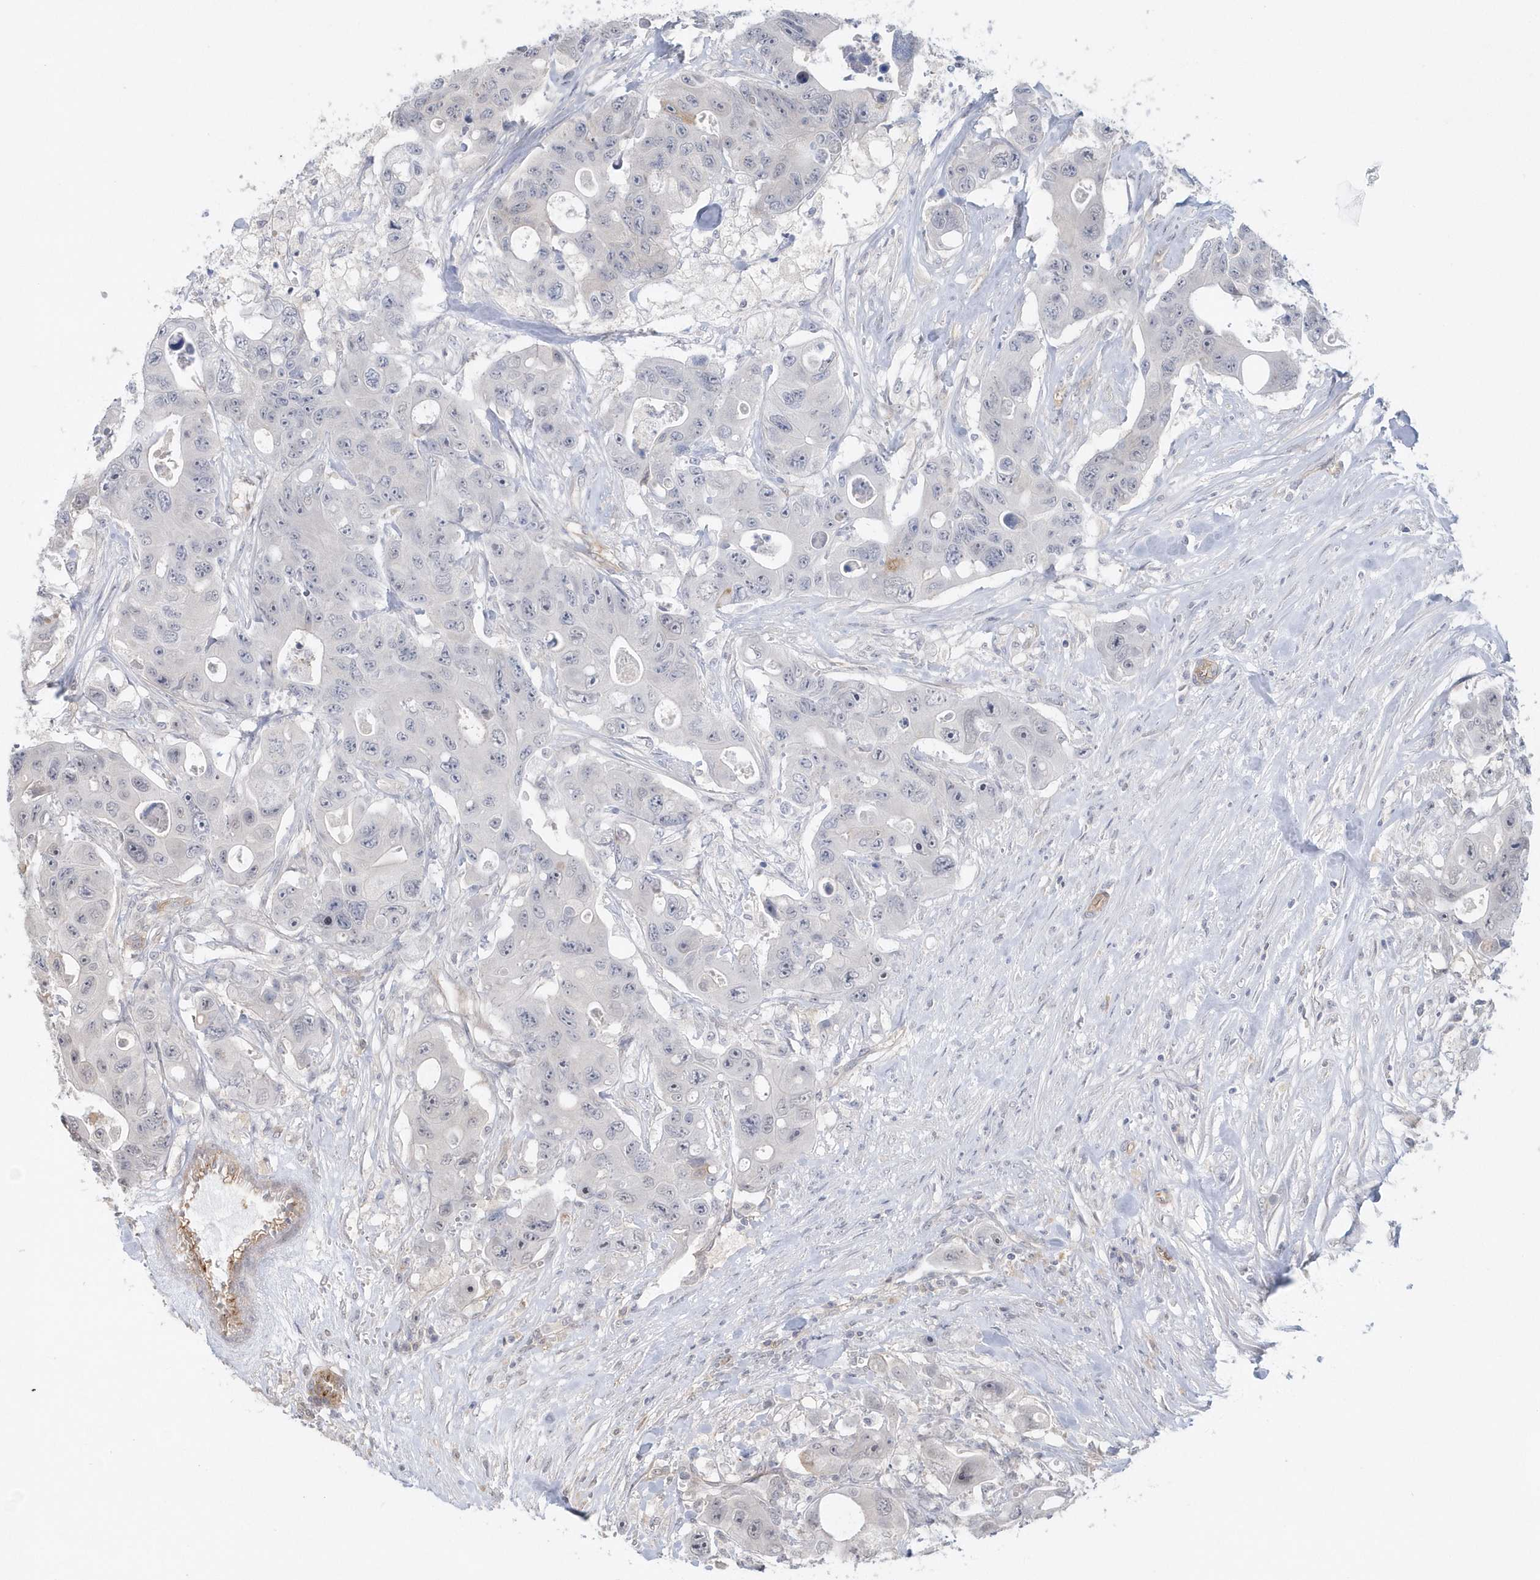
{"staining": {"intensity": "negative", "quantity": "none", "location": "none"}, "tissue": "colorectal cancer", "cell_type": "Tumor cells", "image_type": "cancer", "snomed": [{"axis": "morphology", "description": "Adenocarcinoma, NOS"}, {"axis": "topography", "description": "Colon"}], "caption": "High power microscopy histopathology image of an immunohistochemistry photomicrograph of adenocarcinoma (colorectal), revealing no significant positivity in tumor cells.", "gene": "CRIP3", "patient": {"sex": "female", "age": 46}}